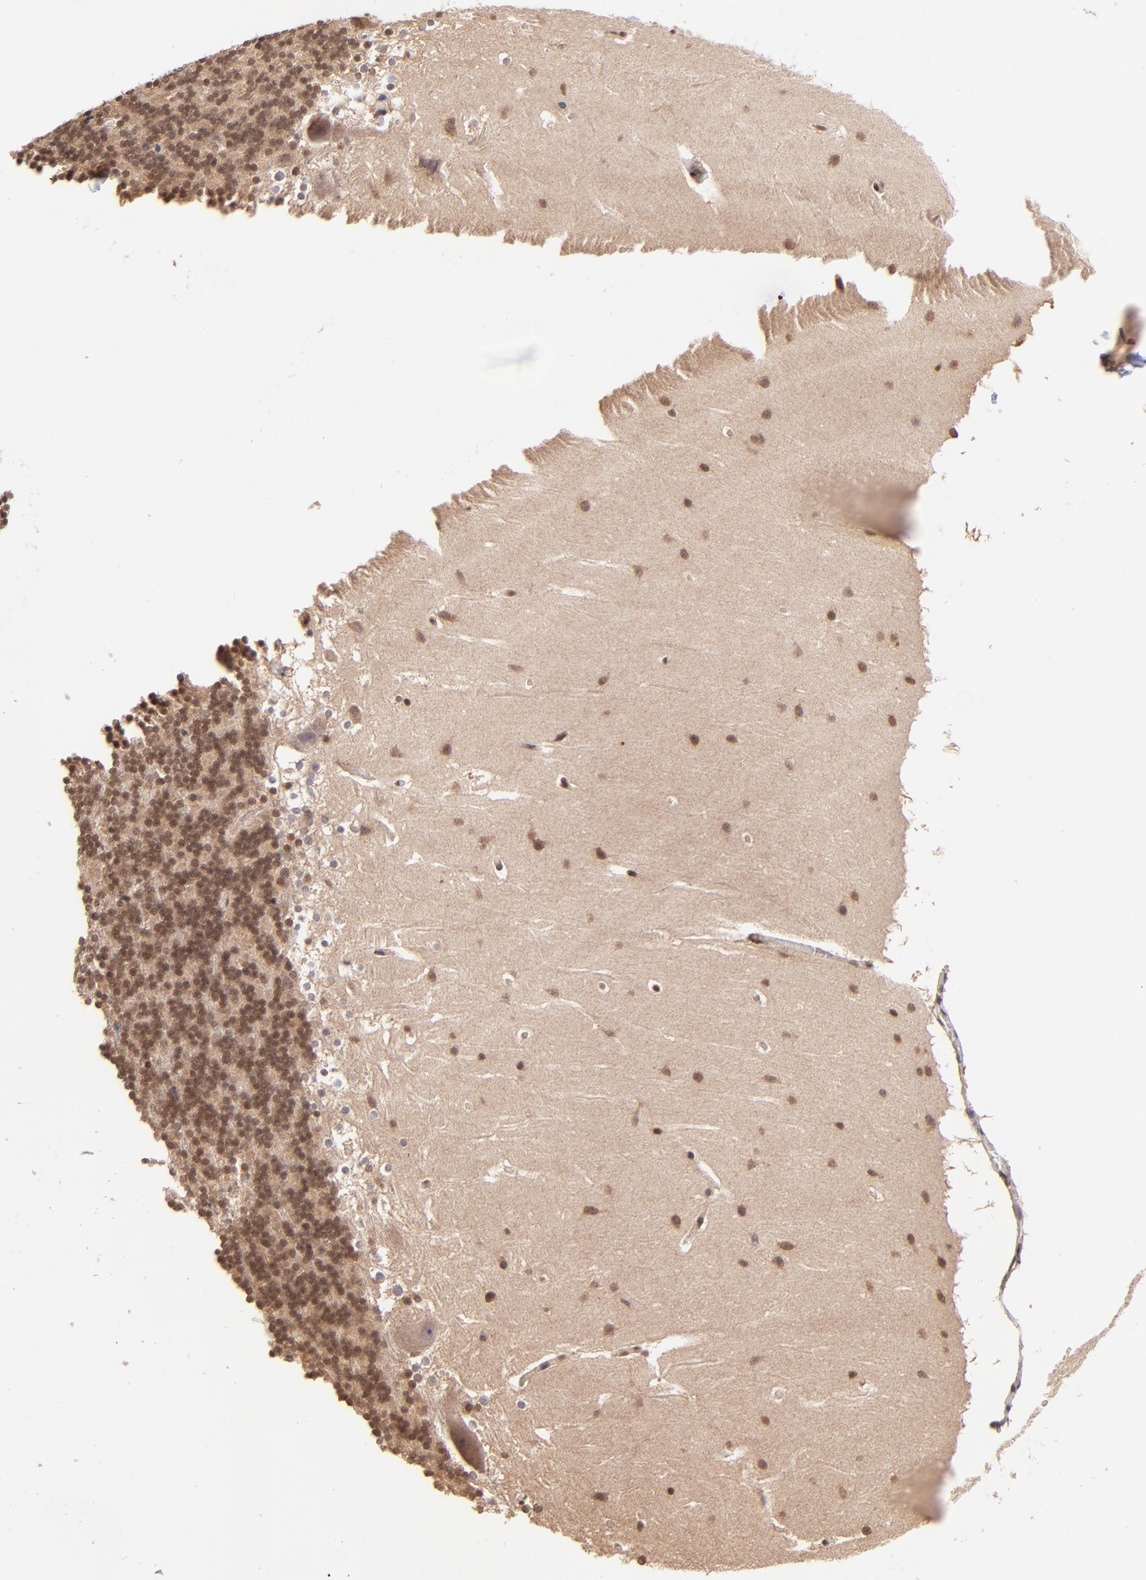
{"staining": {"intensity": "strong", "quantity": ">75%", "location": "nuclear"}, "tissue": "cerebellum", "cell_type": "Cells in granular layer", "image_type": "normal", "snomed": [{"axis": "morphology", "description": "Normal tissue, NOS"}, {"axis": "topography", "description": "Cerebellum"}], "caption": "This is an image of immunohistochemistry (IHC) staining of unremarkable cerebellum, which shows strong expression in the nuclear of cells in granular layer.", "gene": "WDR25", "patient": {"sex": "female", "age": 19}}